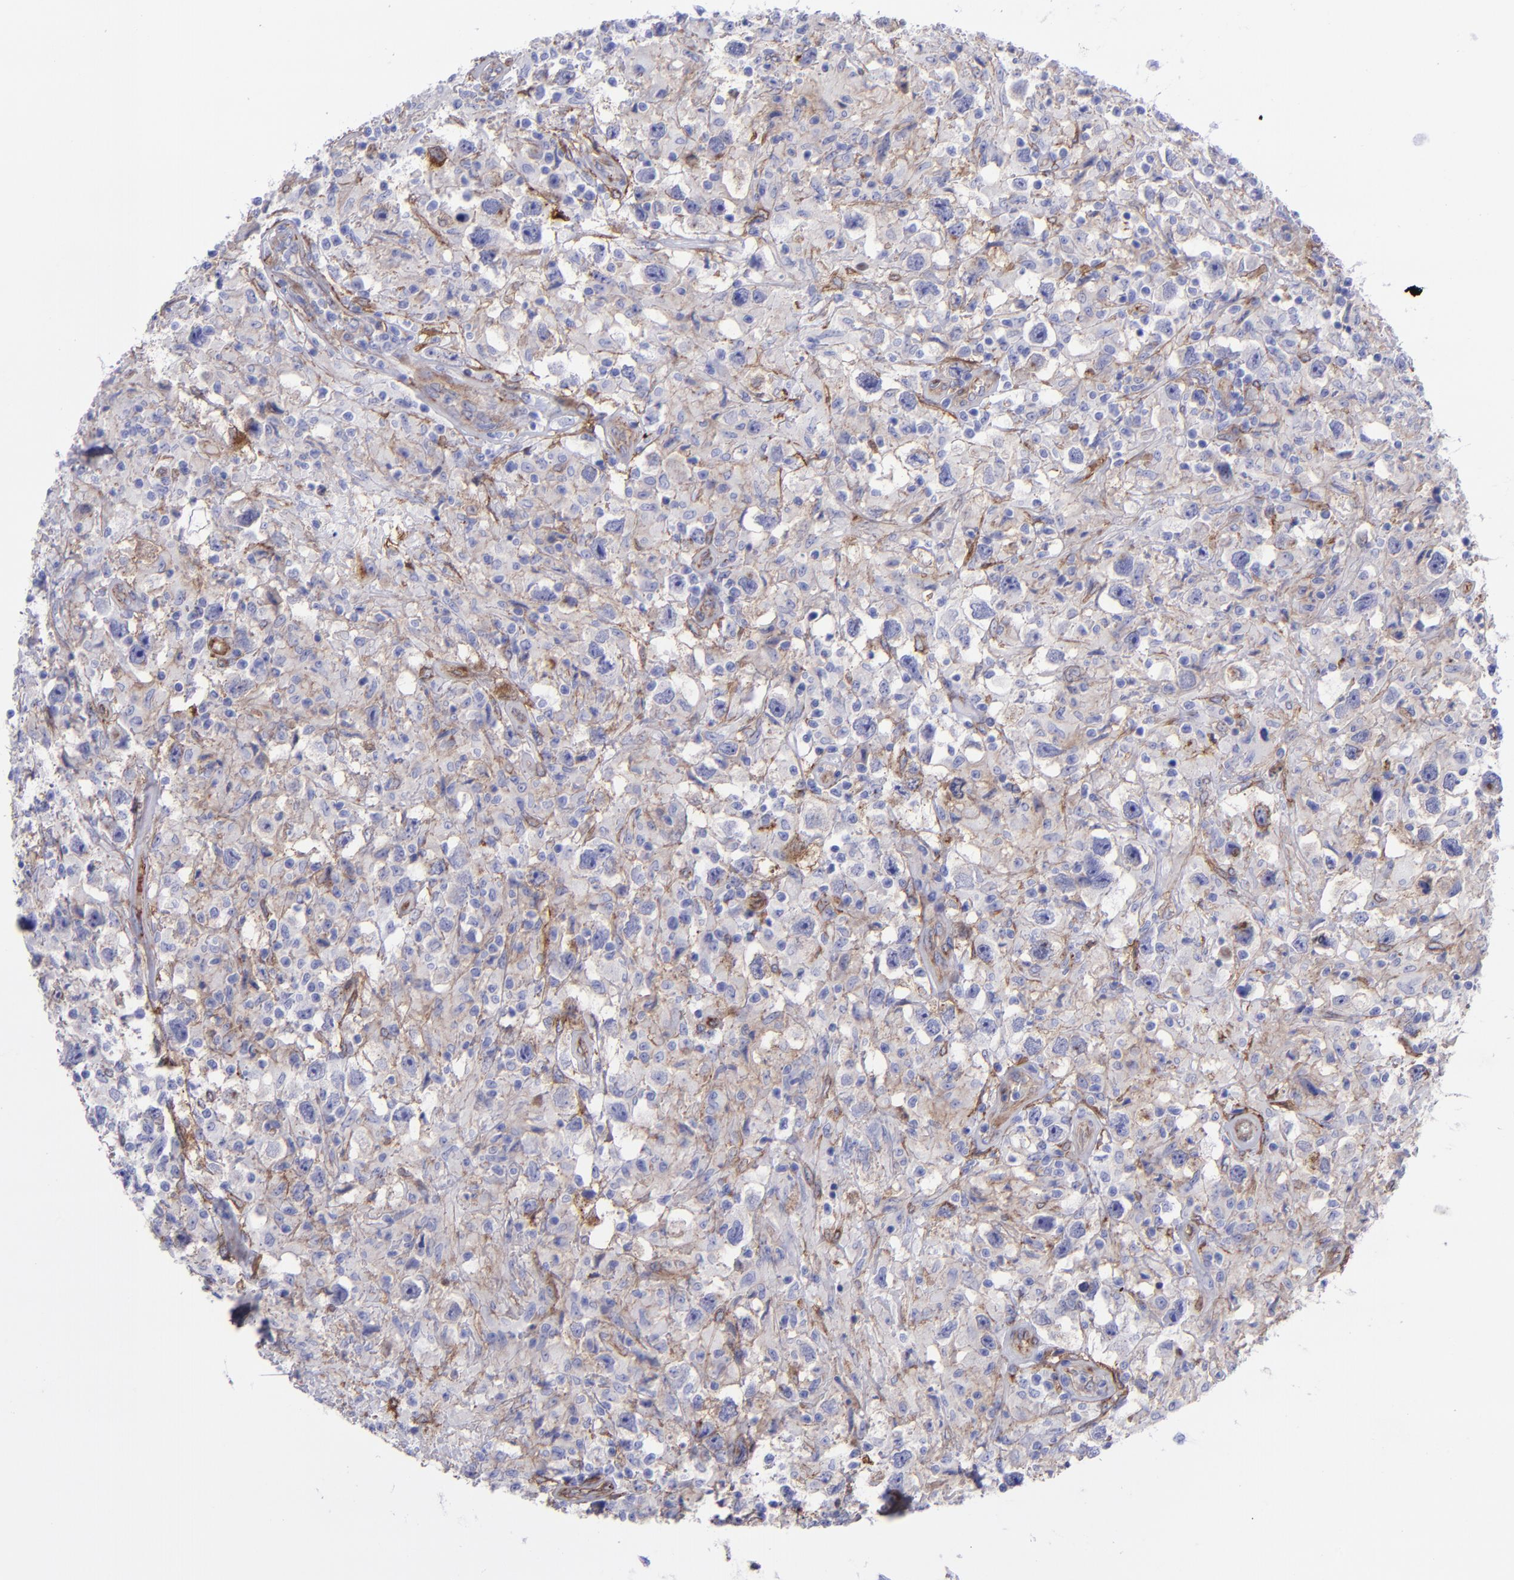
{"staining": {"intensity": "weak", "quantity": "<25%", "location": "cytoplasmic/membranous"}, "tissue": "testis cancer", "cell_type": "Tumor cells", "image_type": "cancer", "snomed": [{"axis": "morphology", "description": "Seminoma, NOS"}, {"axis": "topography", "description": "Testis"}], "caption": "The micrograph reveals no significant staining in tumor cells of testis cancer (seminoma). (Immunohistochemistry, brightfield microscopy, high magnification).", "gene": "ITGAV", "patient": {"sex": "male", "age": 34}}